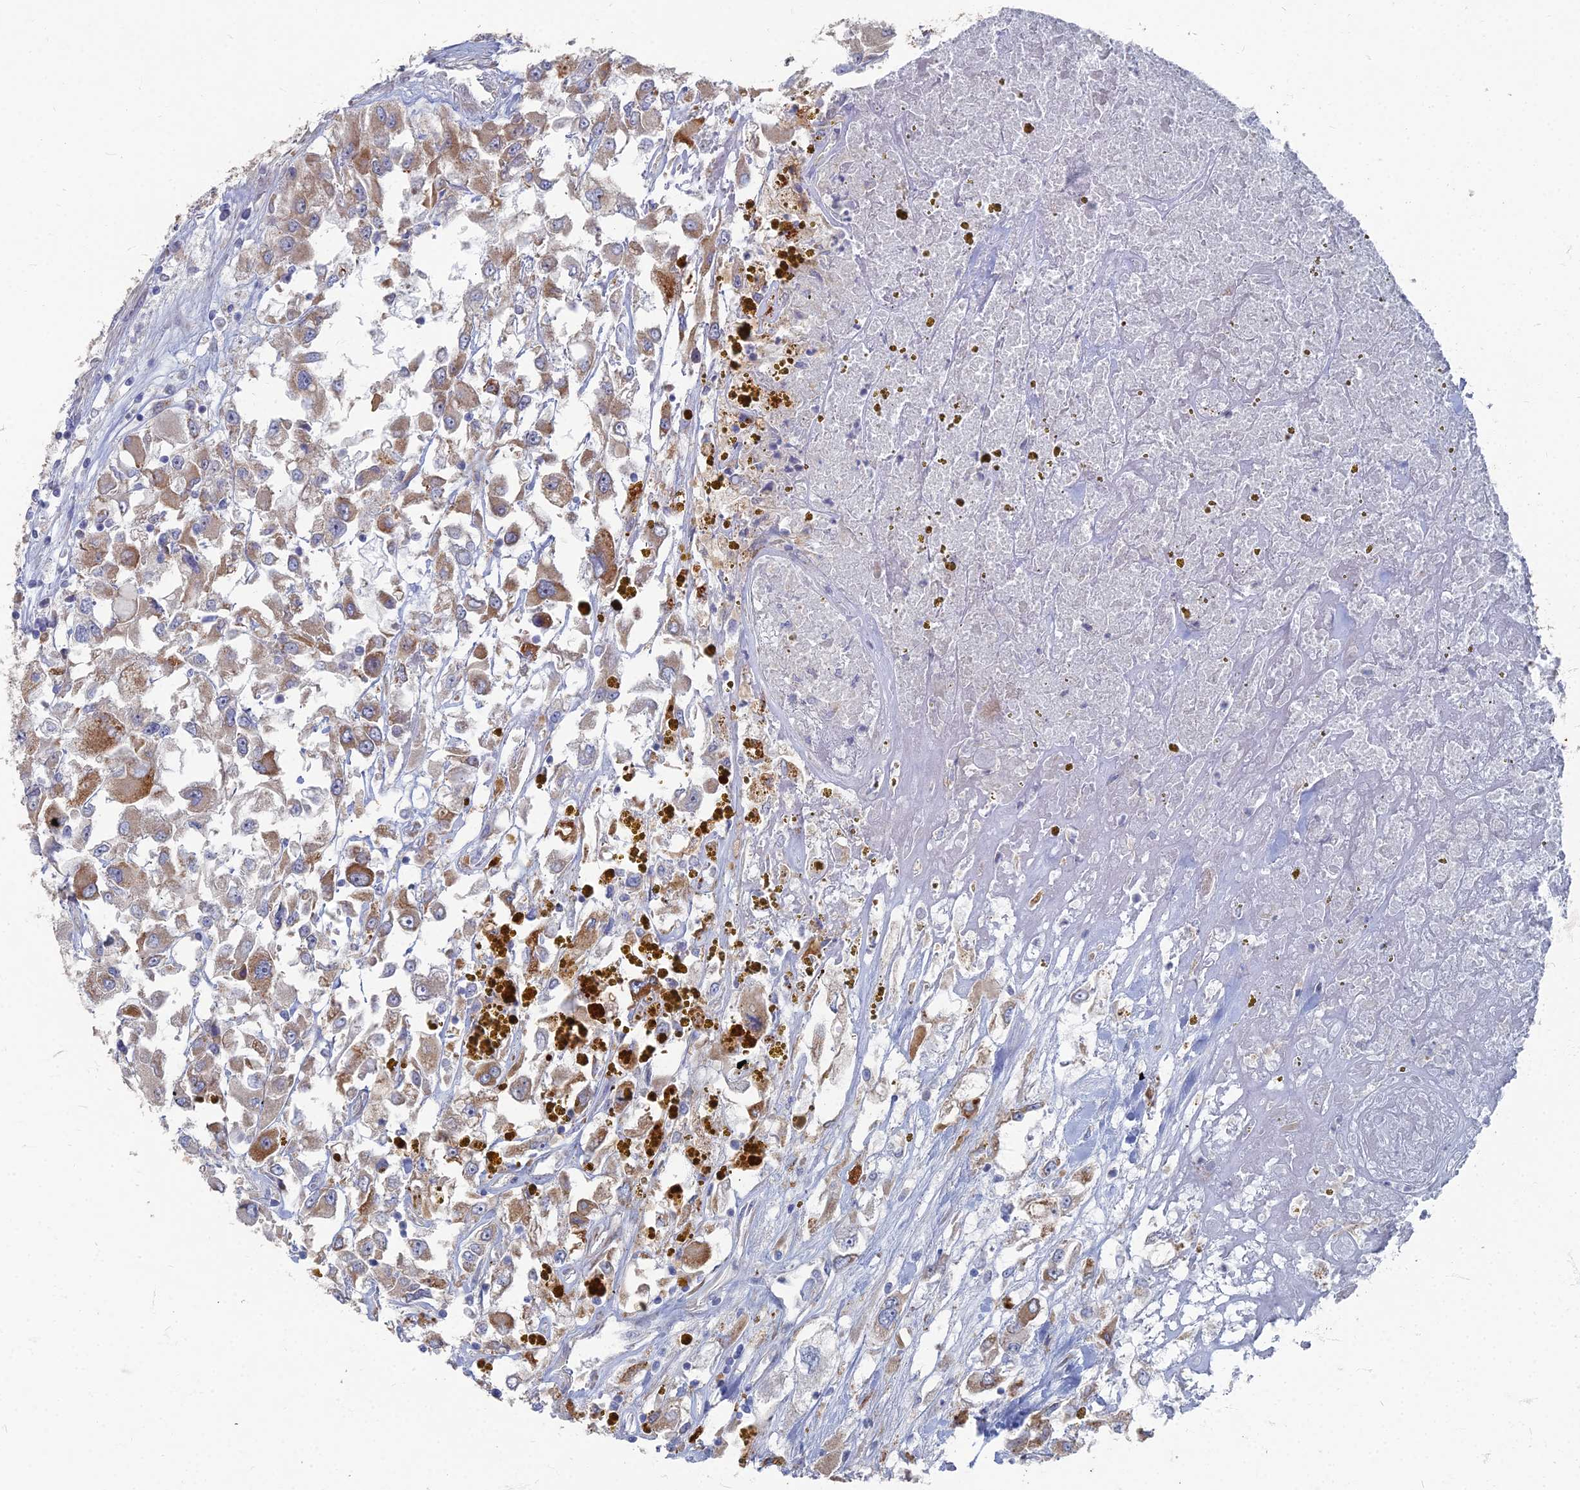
{"staining": {"intensity": "moderate", "quantity": ">75%", "location": "cytoplasmic/membranous"}, "tissue": "renal cancer", "cell_type": "Tumor cells", "image_type": "cancer", "snomed": [{"axis": "morphology", "description": "Adenocarcinoma, NOS"}, {"axis": "topography", "description": "Kidney"}], "caption": "DAB immunohistochemical staining of adenocarcinoma (renal) demonstrates moderate cytoplasmic/membranous protein expression in approximately >75% of tumor cells. (Brightfield microscopy of DAB IHC at high magnification).", "gene": "TMEM128", "patient": {"sex": "female", "age": 52}}